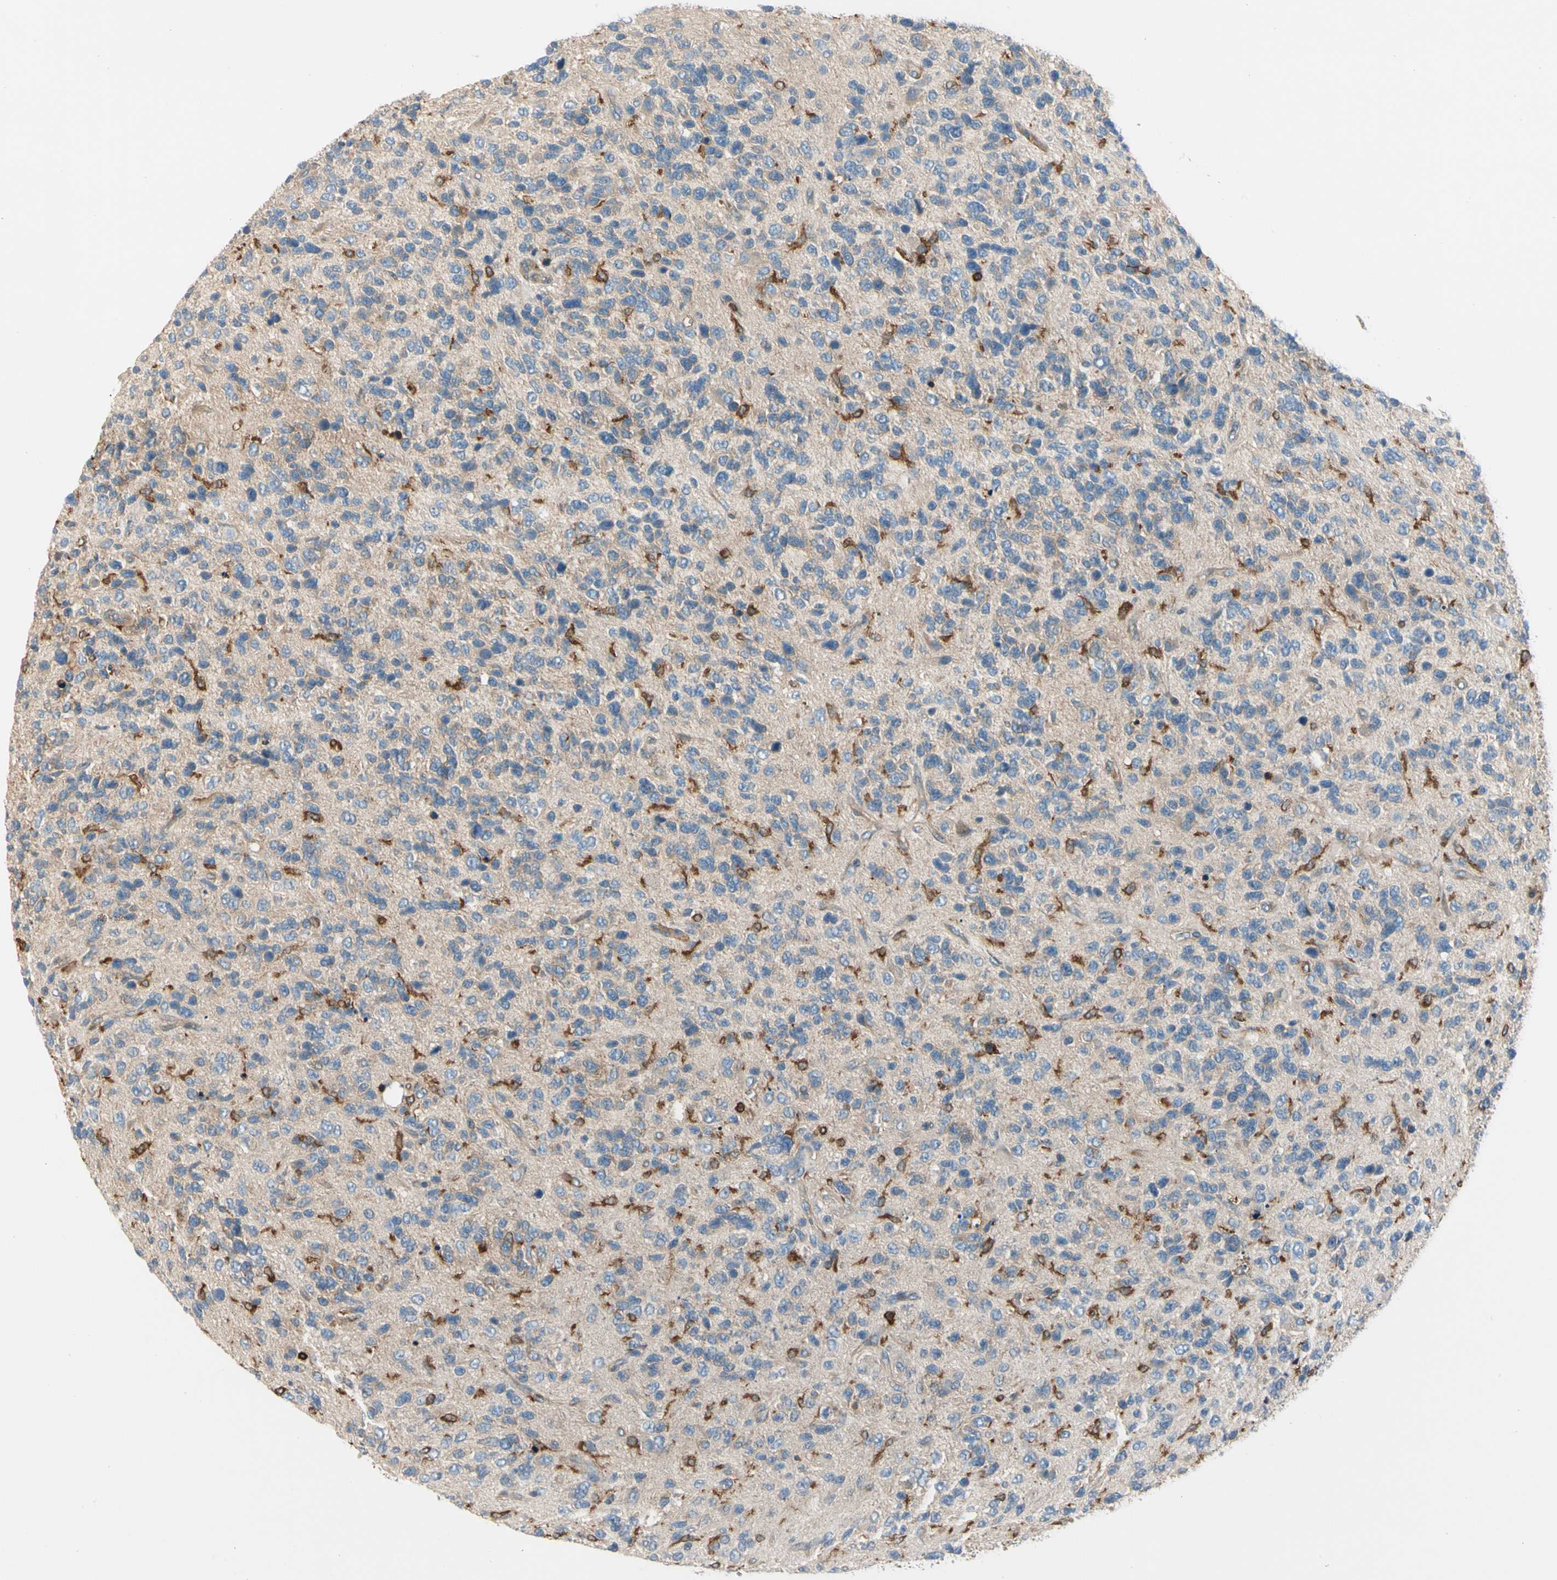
{"staining": {"intensity": "moderate", "quantity": "<25%", "location": "cytoplasmic/membranous"}, "tissue": "glioma", "cell_type": "Tumor cells", "image_type": "cancer", "snomed": [{"axis": "morphology", "description": "Glioma, malignant, High grade"}, {"axis": "topography", "description": "Brain"}], "caption": "DAB immunohistochemical staining of human glioma exhibits moderate cytoplasmic/membranous protein positivity in approximately <25% of tumor cells.", "gene": "CAPZA2", "patient": {"sex": "female", "age": 58}}